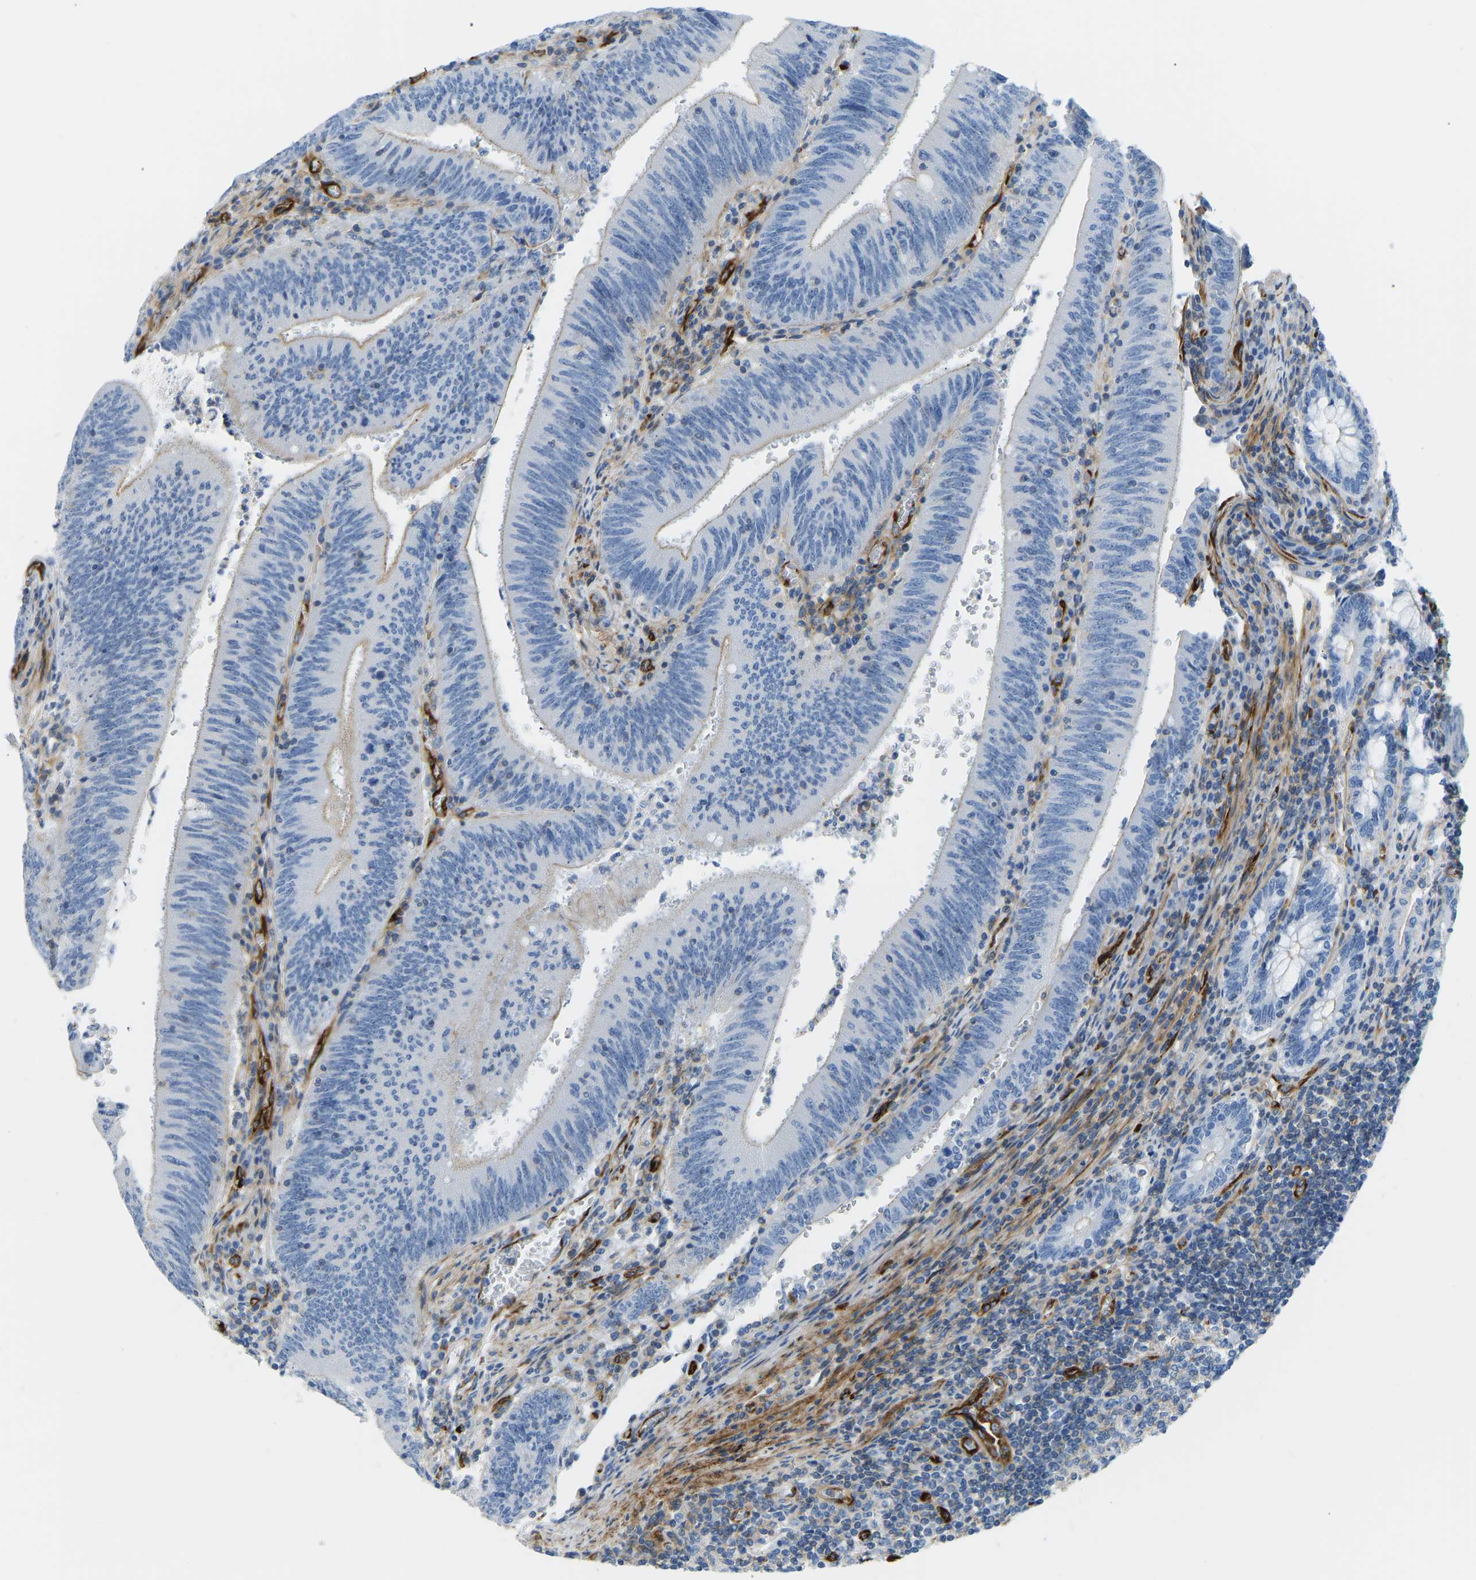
{"staining": {"intensity": "weak", "quantity": "25%-75%", "location": "cytoplasmic/membranous"}, "tissue": "colorectal cancer", "cell_type": "Tumor cells", "image_type": "cancer", "snomed": [{"axis": "morphology", "description": "Normal tissue, NOS"}, {"axis": "morphology", "description": "Adenocarcinoma, NOS"}, {"axis": "topography", "description": "Rectum"}], "caption": "IHC of human colorectal cancer exhibits low levels of weak cytoplasmic/membranous positivity in approximately 25%-75% of tumor cells.", "gene": "COL15A1", "patient": {"sex": "female", "age": 66}}